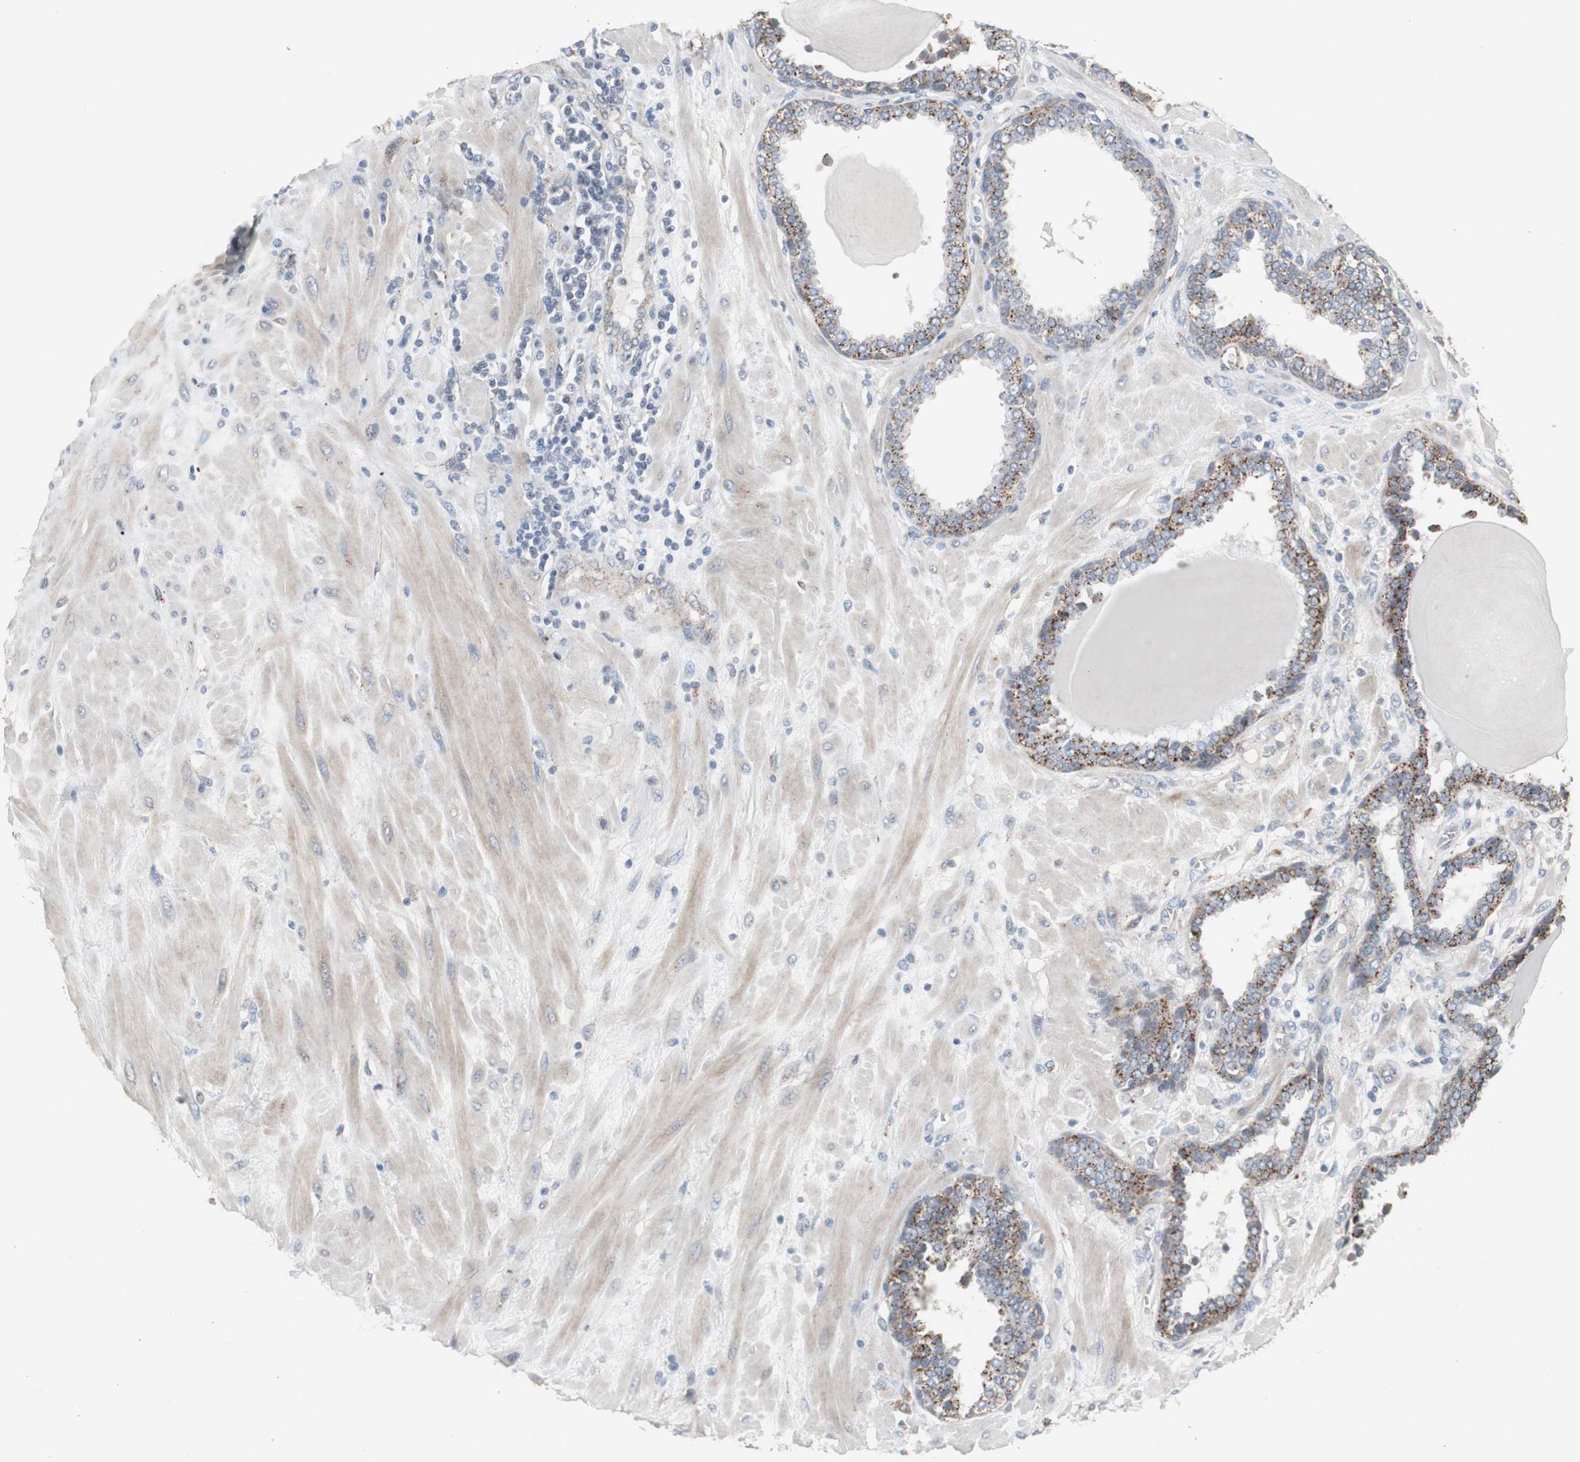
{"staining": {"intensity": "strong", "quantity": ">75%", "location": "cytoplasmic/membranous"}, "tissue": "prostate", "cell_type": "Glandular cells", "image_type": "normal", "snomed": [{"axis": "morphology", "description": "Normal tissue, NOS"}, {"axis": "topography", "description": "Prostate"}], "caption": "IHC image of benign prostate: prostate stained using immunohistochemistry (IHC) demonstrates high levels of strong protein expression localized specifically in the cytoplasmic/membranous of glandular cells, appearing as a cytoplasmic/membranous brown color.", "gene": "GBA1", "patient": {"sex": "male", "age": 51}}